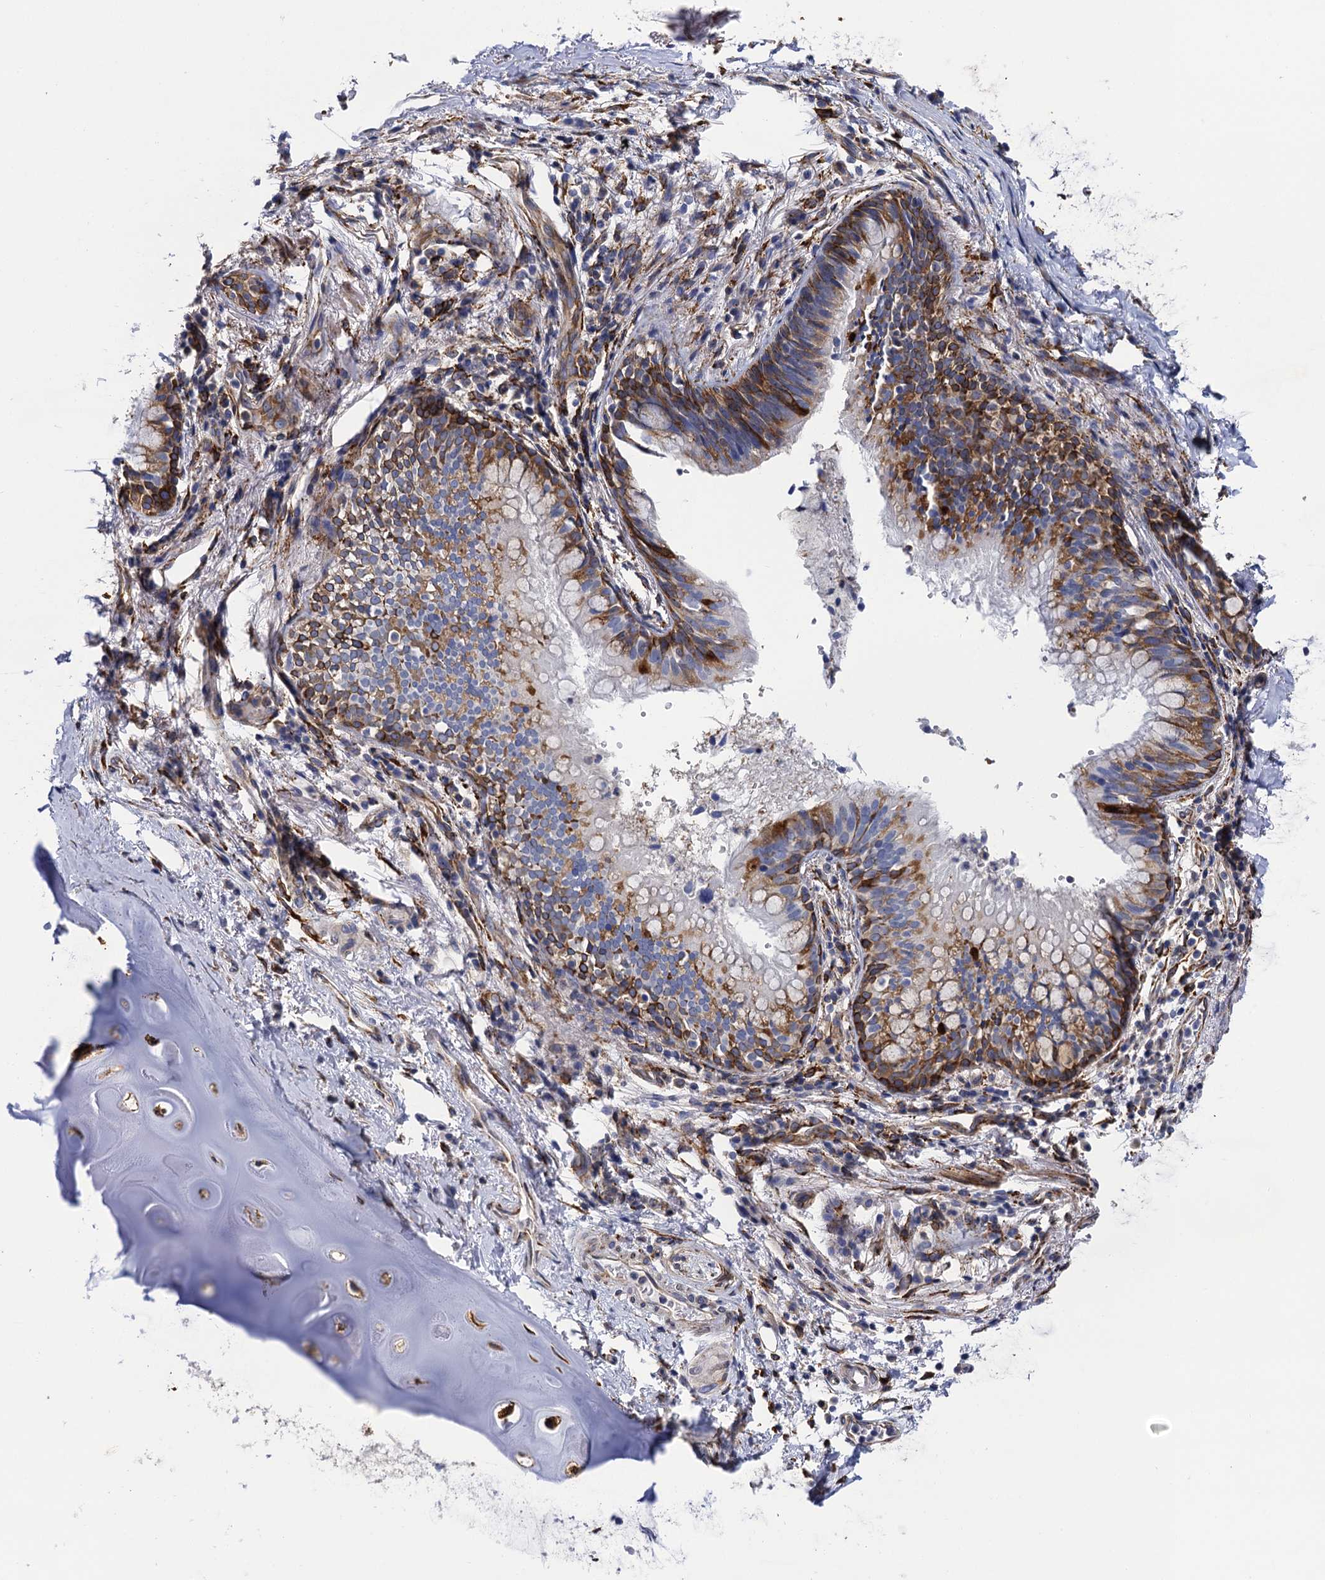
{"staining": {"intensity": "negative", "quantity": "none", "location": "none"}, "tissue": "adipose tissue", "cell_type": "Adipocytes", "image_type": "normal", "snomed": [{"axis": "morphology", "description": "Normal tissue, NOS"}, {"axis": "topography", "description": "Lymph node"}, {"axis": "topography", "description": "Cartilage tissue"}, {"axis": "topography", "description": "Bronchus"}], "caption": "There is no significant staining in adipocytes of adipose tissue. (DAB (3,3'-diaminobenzidine) immunohistochemistry, high magnification).", "gene": "POGLUT3", "patient": {"sex": "male", "age": 63}}